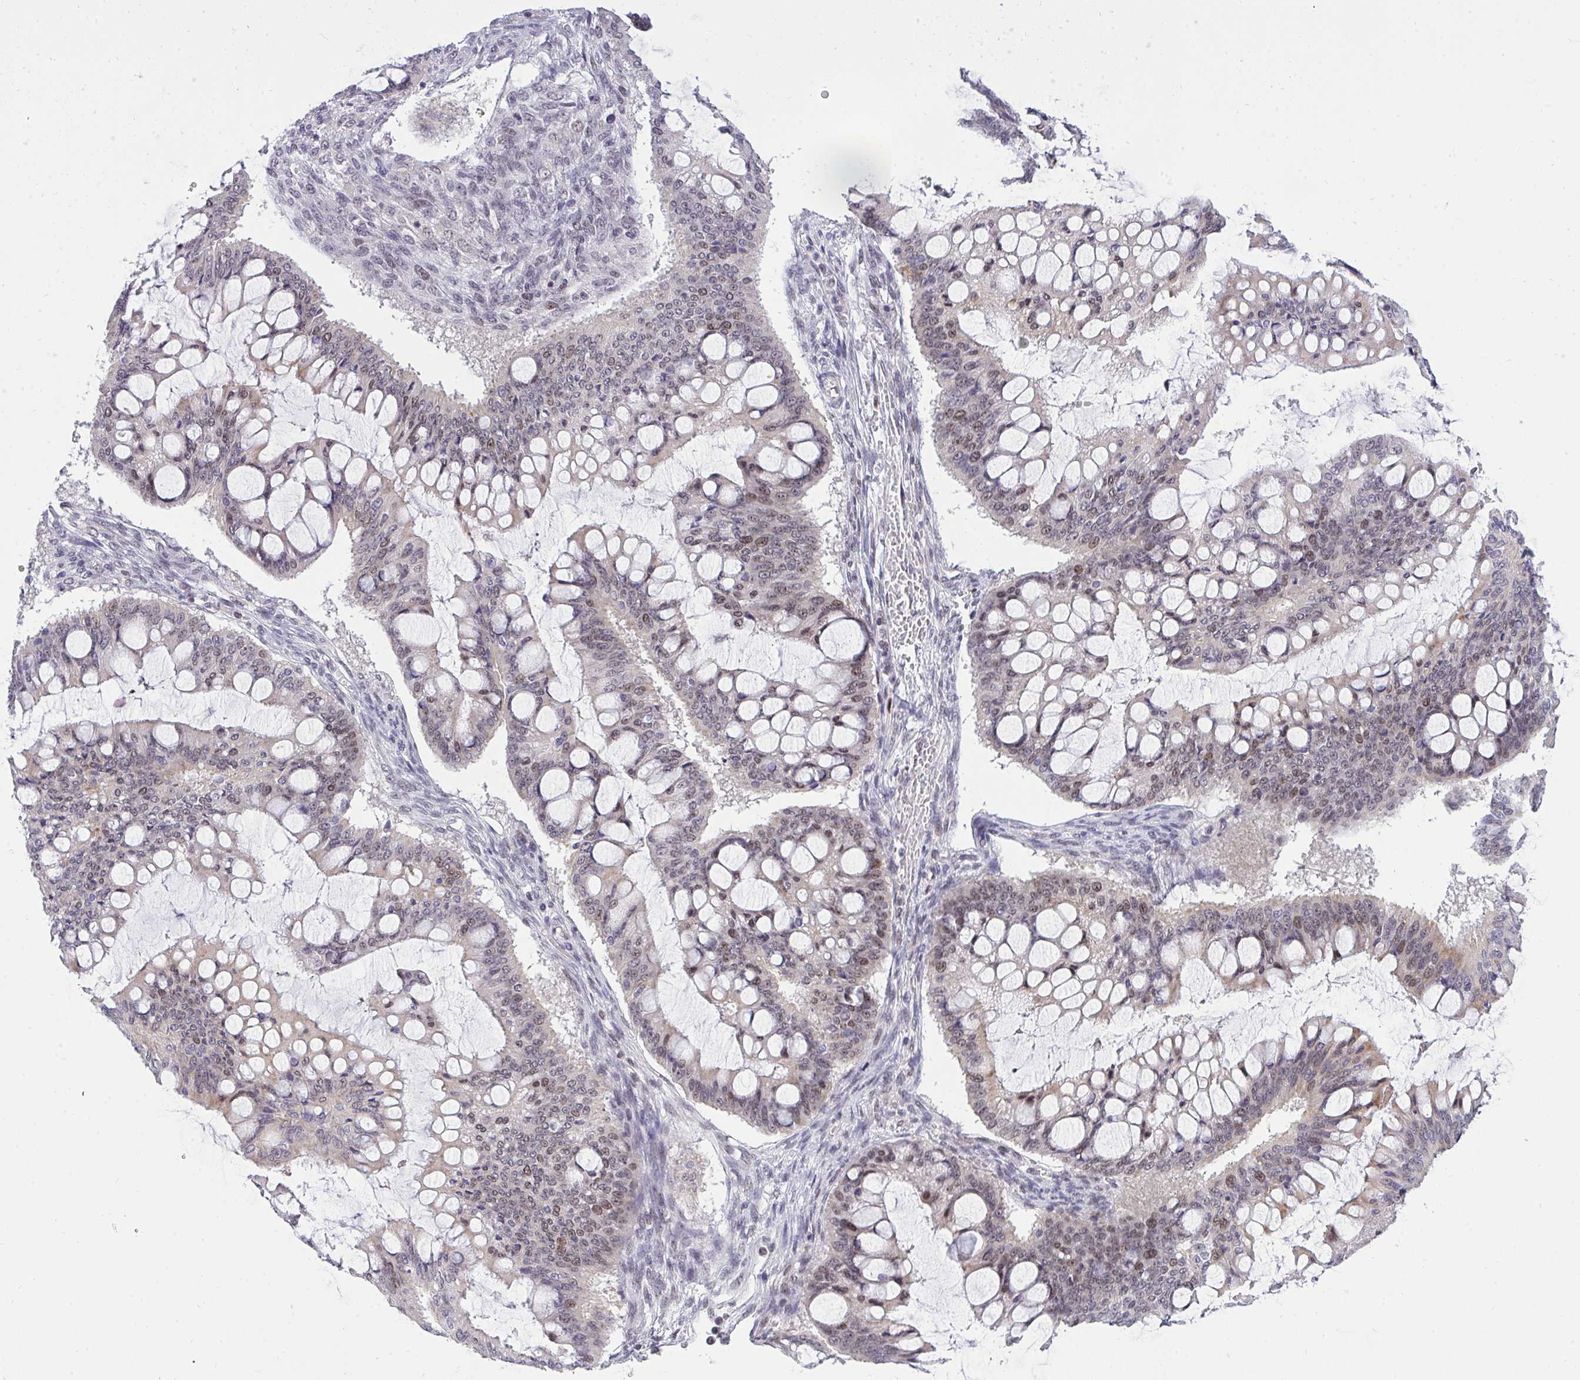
{"staining": {"intensity": "negative", "quantity": "none", "location": "none"}, "tissue": "ovarian cancer", "cell_type": "Tumor cells", "image_type": "cancer", "snomed": [{"axis": "morphology", "description": "Cystadenocarcinoma, mucinous, NOS"}, {"axis": "topography", "description": "Ovary"}], "caption": "DAB immunohistochemical staining of human mucinous cystadenocarcinoma (ovarian) demonstrates no significant expression in tumor cells.", "gene": "RFC4", "patient": {"sex": "female", "age": 73}}